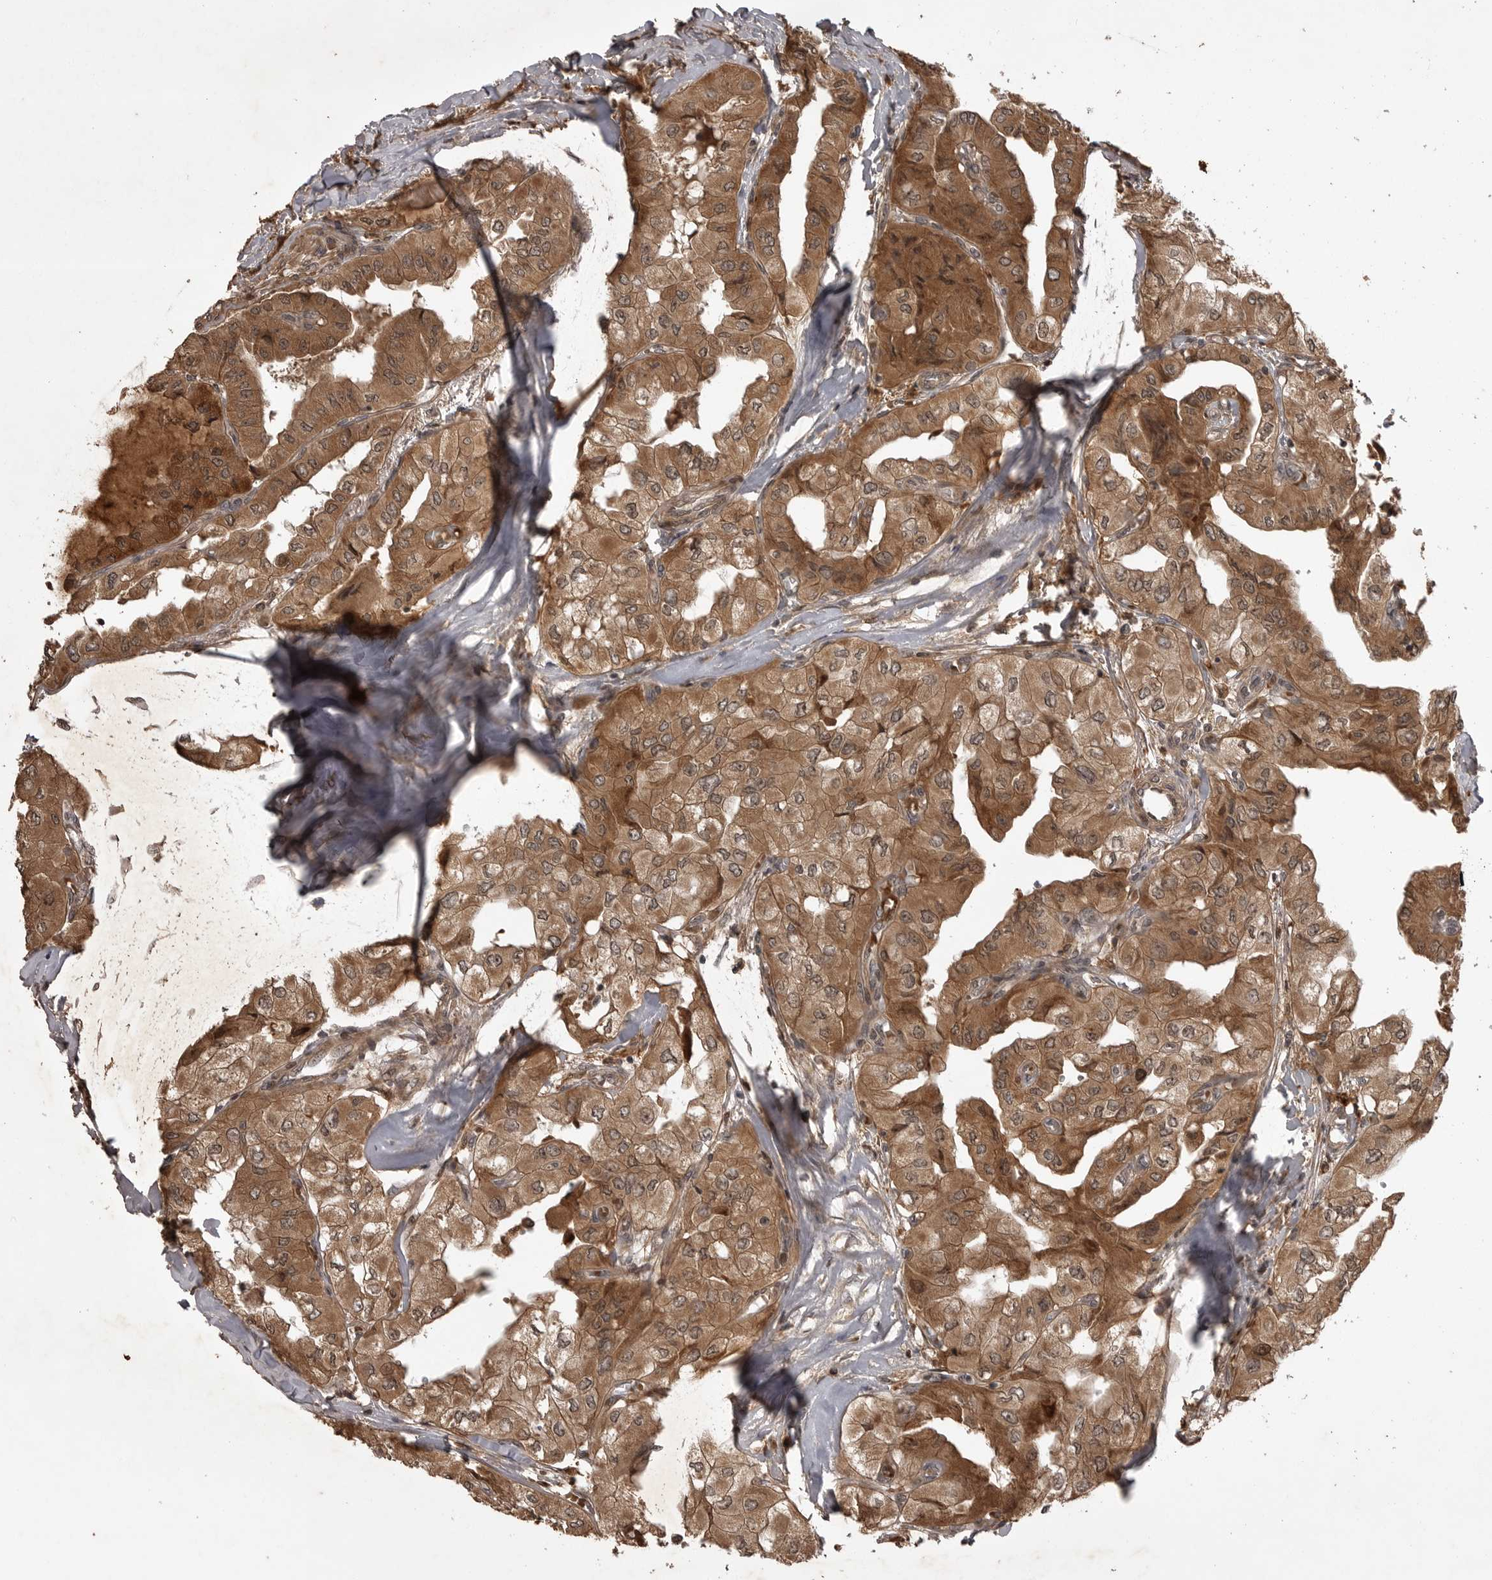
{"staining": {"intensity": "strong", "quantity": ">75%", "location": "cytoplasmic/membranous,nuclear"}, "tissue": "thyroid cancer", "cell_type": "Tumor cells", "image_type": "cancer", "snomed": [{"axis": "morphology", "description": "Papillary adenocarcinoma, NOS"}, {"axis": "topography", "description": "Thyroid gland"}], "caption": "DAB (3,3'-diaminobenzidine) immunohistochemical staining of human thyroid cancer shows strong cytoplasmic/membranous and nuclear protein positivity in approximately >75% of tumor cells.", "gene": "AKAP7", "patient": {"sex": "female", "age": 59}}